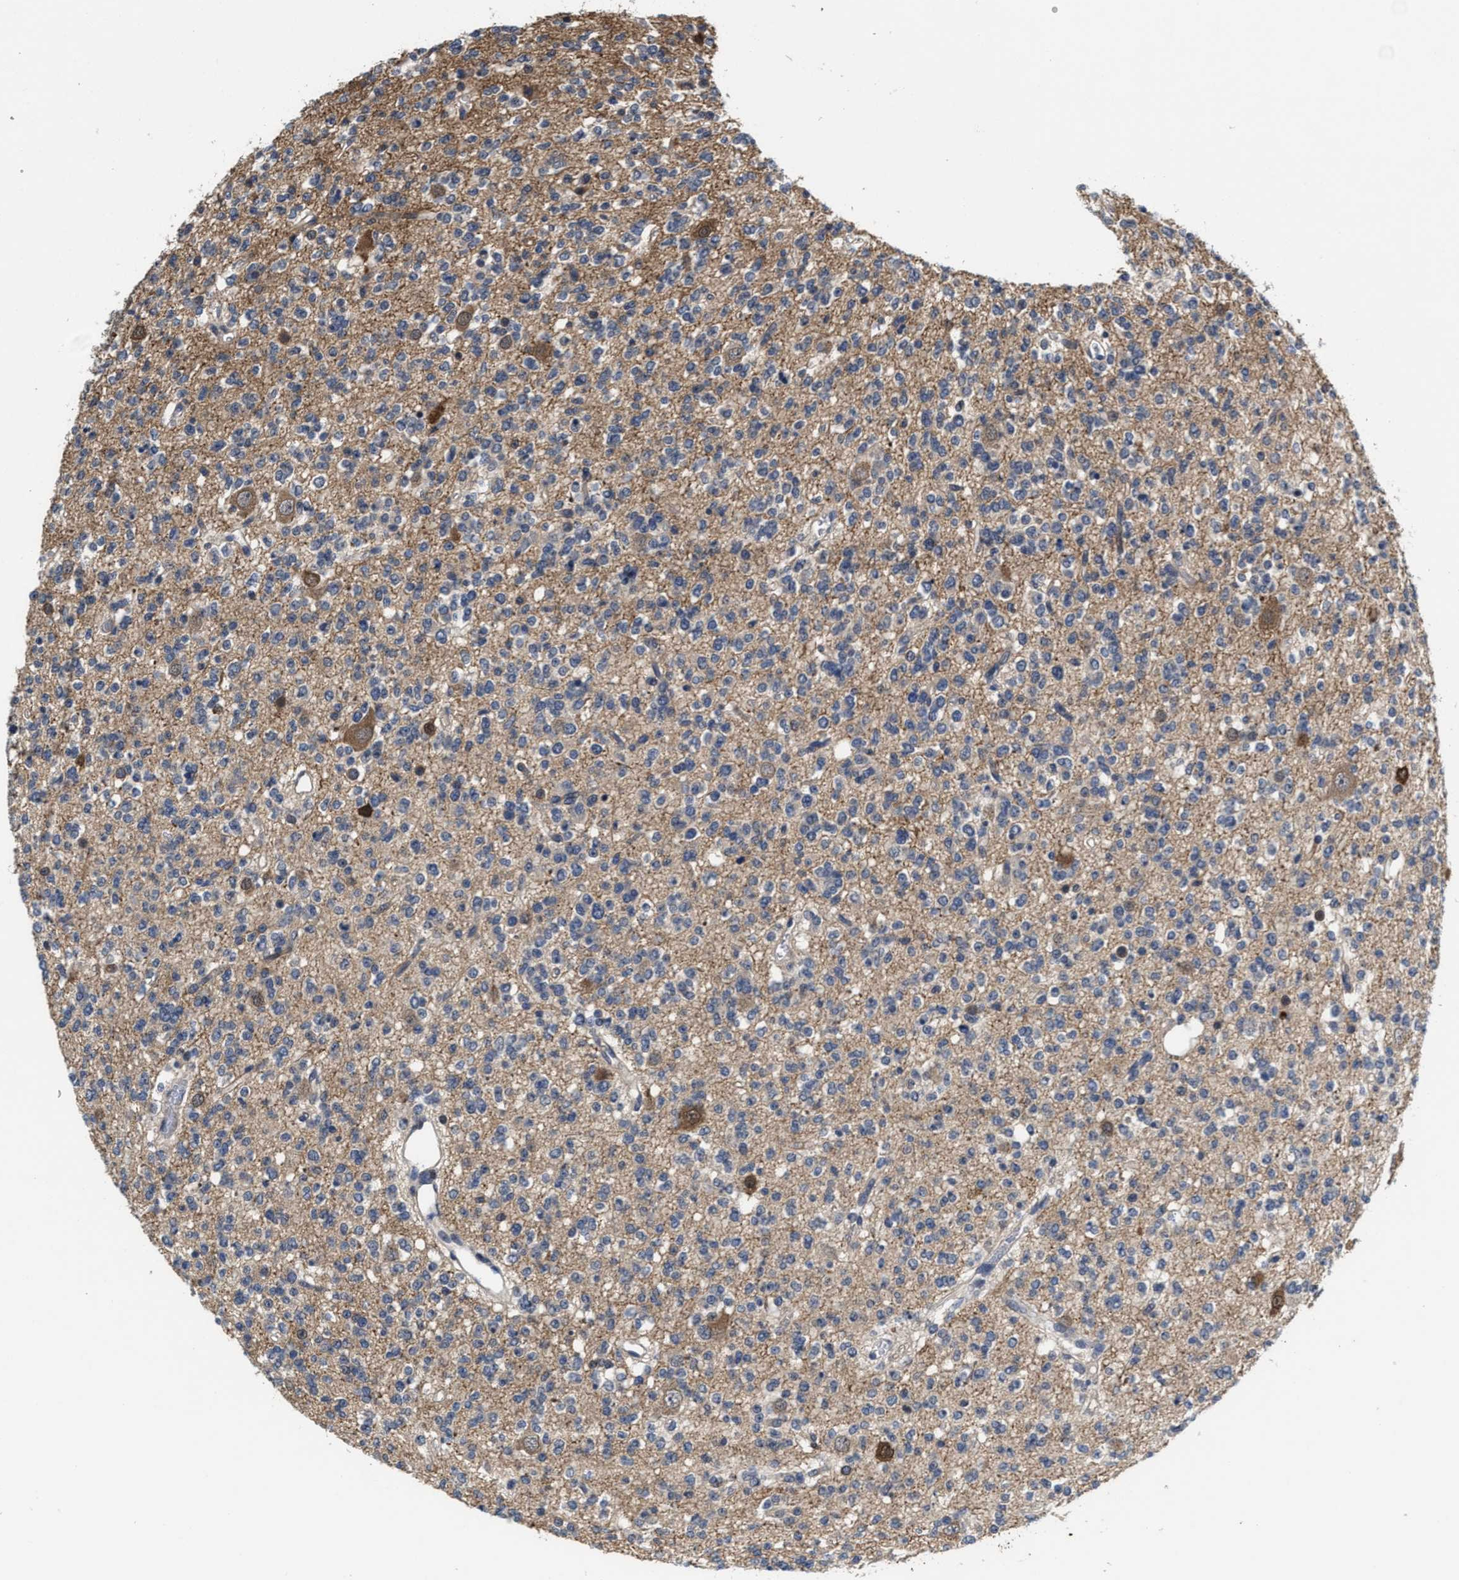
{"staining": {"intensity": "weak", "quantity": "25%-75%", "location": "cytoplasmic/membranous"}, "tissue": "glioma", "cell_type": "Tumor cells", "image_type": "cancer", "snomed": [{"axis": "morphology", "description": "Glioma, malignant, Low grade"}, {"axis": "topography", "description": "Brain"}], "caption": "Protein staining demonstrates weak cytoplasmic/membranous expression in about 25%-75% of tumor cells in malignant glioma (low-grade).", "gene": "KIF12", "patient": {"sex": "male", "age": 38}}